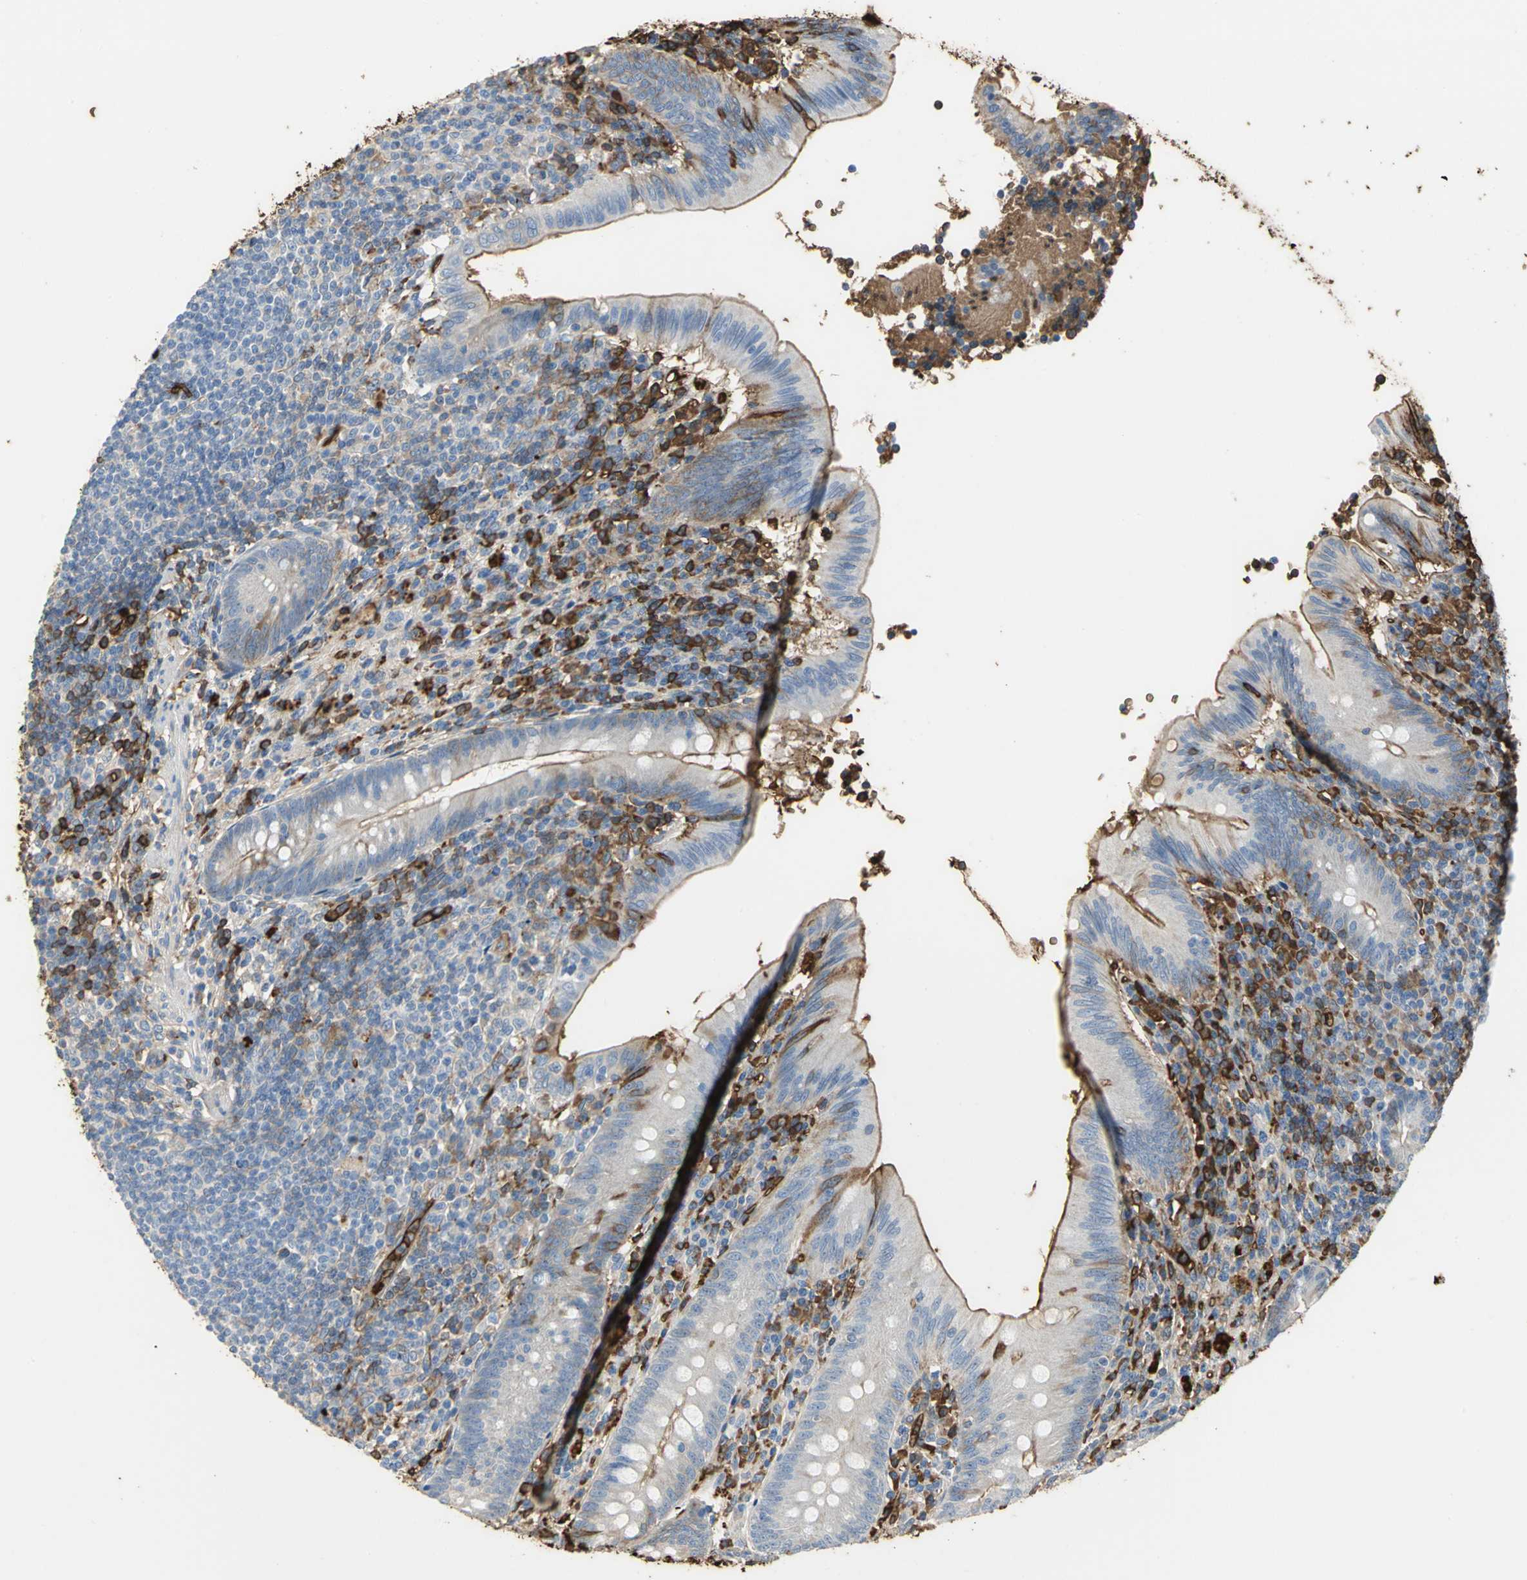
{"staining": {"intensity": "moderate", "quantity": "<25%", "location": "cytoplasmic/membranous"}, "tissue": "appendix", "cell_type": "Glandular cells", "image_type": "normal", "snomed": [{"axis": "morphology", "description": "Normal tissue, NOS"}, {"axis": "morphology", "description": "Inflammation, NOS"}, {"axis": "topography", "description": "Appendix"}], "caption": "Glandular cells demonstrate low levels of moderate cytoplasmic/membranous expression in about <25% of cells in benign appendix. The staining is performed using DAB (3,3'-diaminobenzidine) brown chromogen to label protein expression. The nuclei are counter-stained blue using hematoxylin.", "gene": "TREM1", "patient": {"sex": "male", "age": 46}}